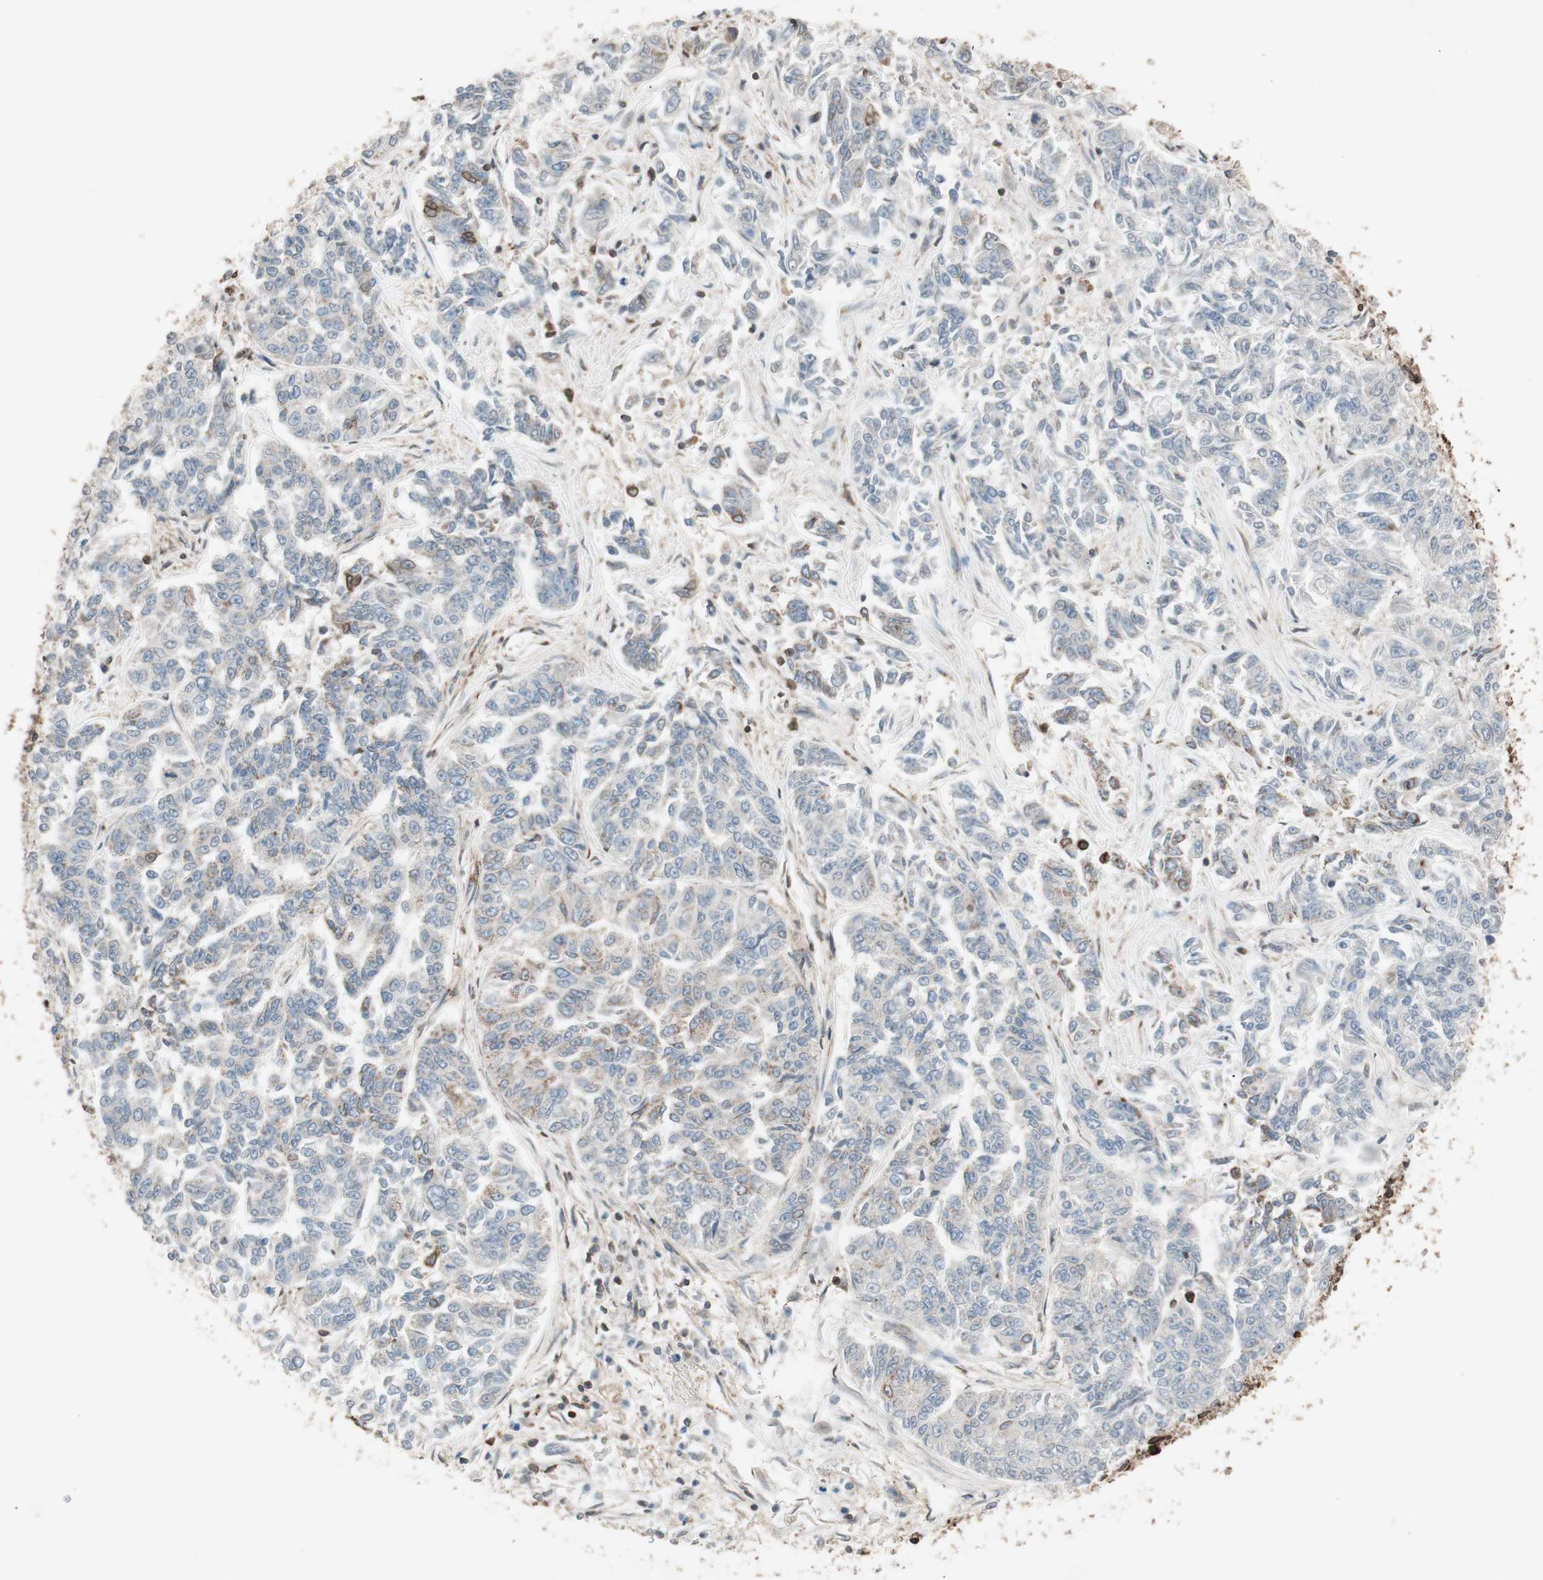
{"staining": {"intensity": "weak", "quantity": "25%-75%", "location": "cytoplasmic/membranous"}, "tissue": "lung cancer", "cell_type": "Tumor cells", "image_type": "cancer", "snomed": [{"axis": "morphology", "description": "Adenocarcinoma, NOS"}, {"axis": "topography", "description": "Lung"}], "caption": "The photomicrograph reveals immunohistochemical staining of adenocarcinoma (lung). There is weak cytoplasmic/membranous staining is present in about 25%-75% of tumor cells. Ihc stains the protein of interest in brown and the nuclei are stained blue.", "gene": "NUP62", "patient": {"sex": "male", "age": 84}}